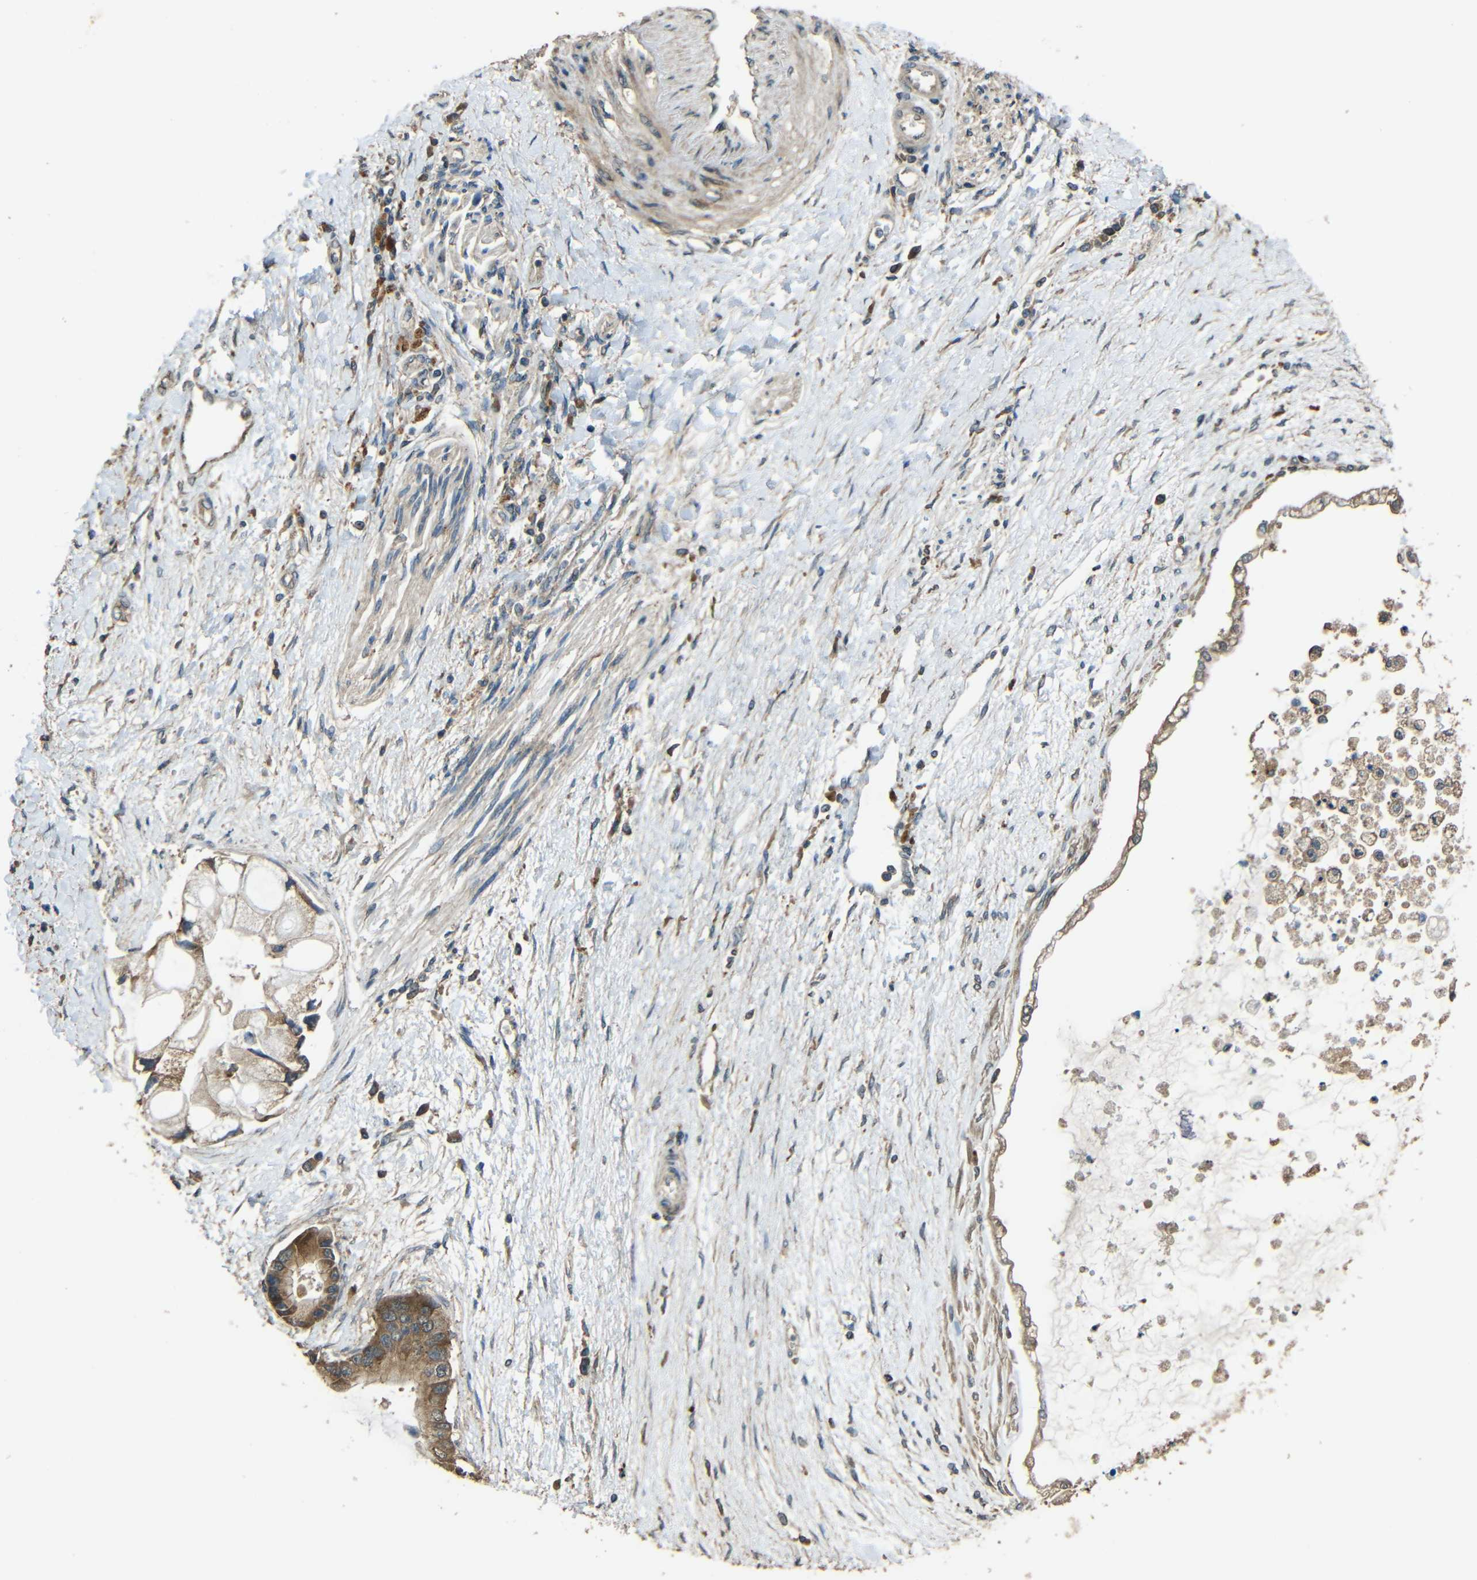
{"staining": {"intensity": "moderate", "quantity": ">75%", "location": "cytoplasmic/membranous"}, "tissue": "liver cancer", "cell_type": "Tumor cells", "image_type": "cancer", "snomed": [{"axis": "morphology", "description": "Cholangiocarcinoma"}, {"axis": "topography", "description": "Liver"}], "caption": "The immunohistochemical stain highlights moderate cytoplasmic/membranous expression in tumor cells of cholangiocarcinoma (liver) tissue. The staining was performed using DAB (3,3'-diaminobenzidine), with brown indicating positive protein expression. Nuclei are stained blue with hematoxylin.", "gene": "ACACA", "patient": {"sex": "male", "age": 50}}